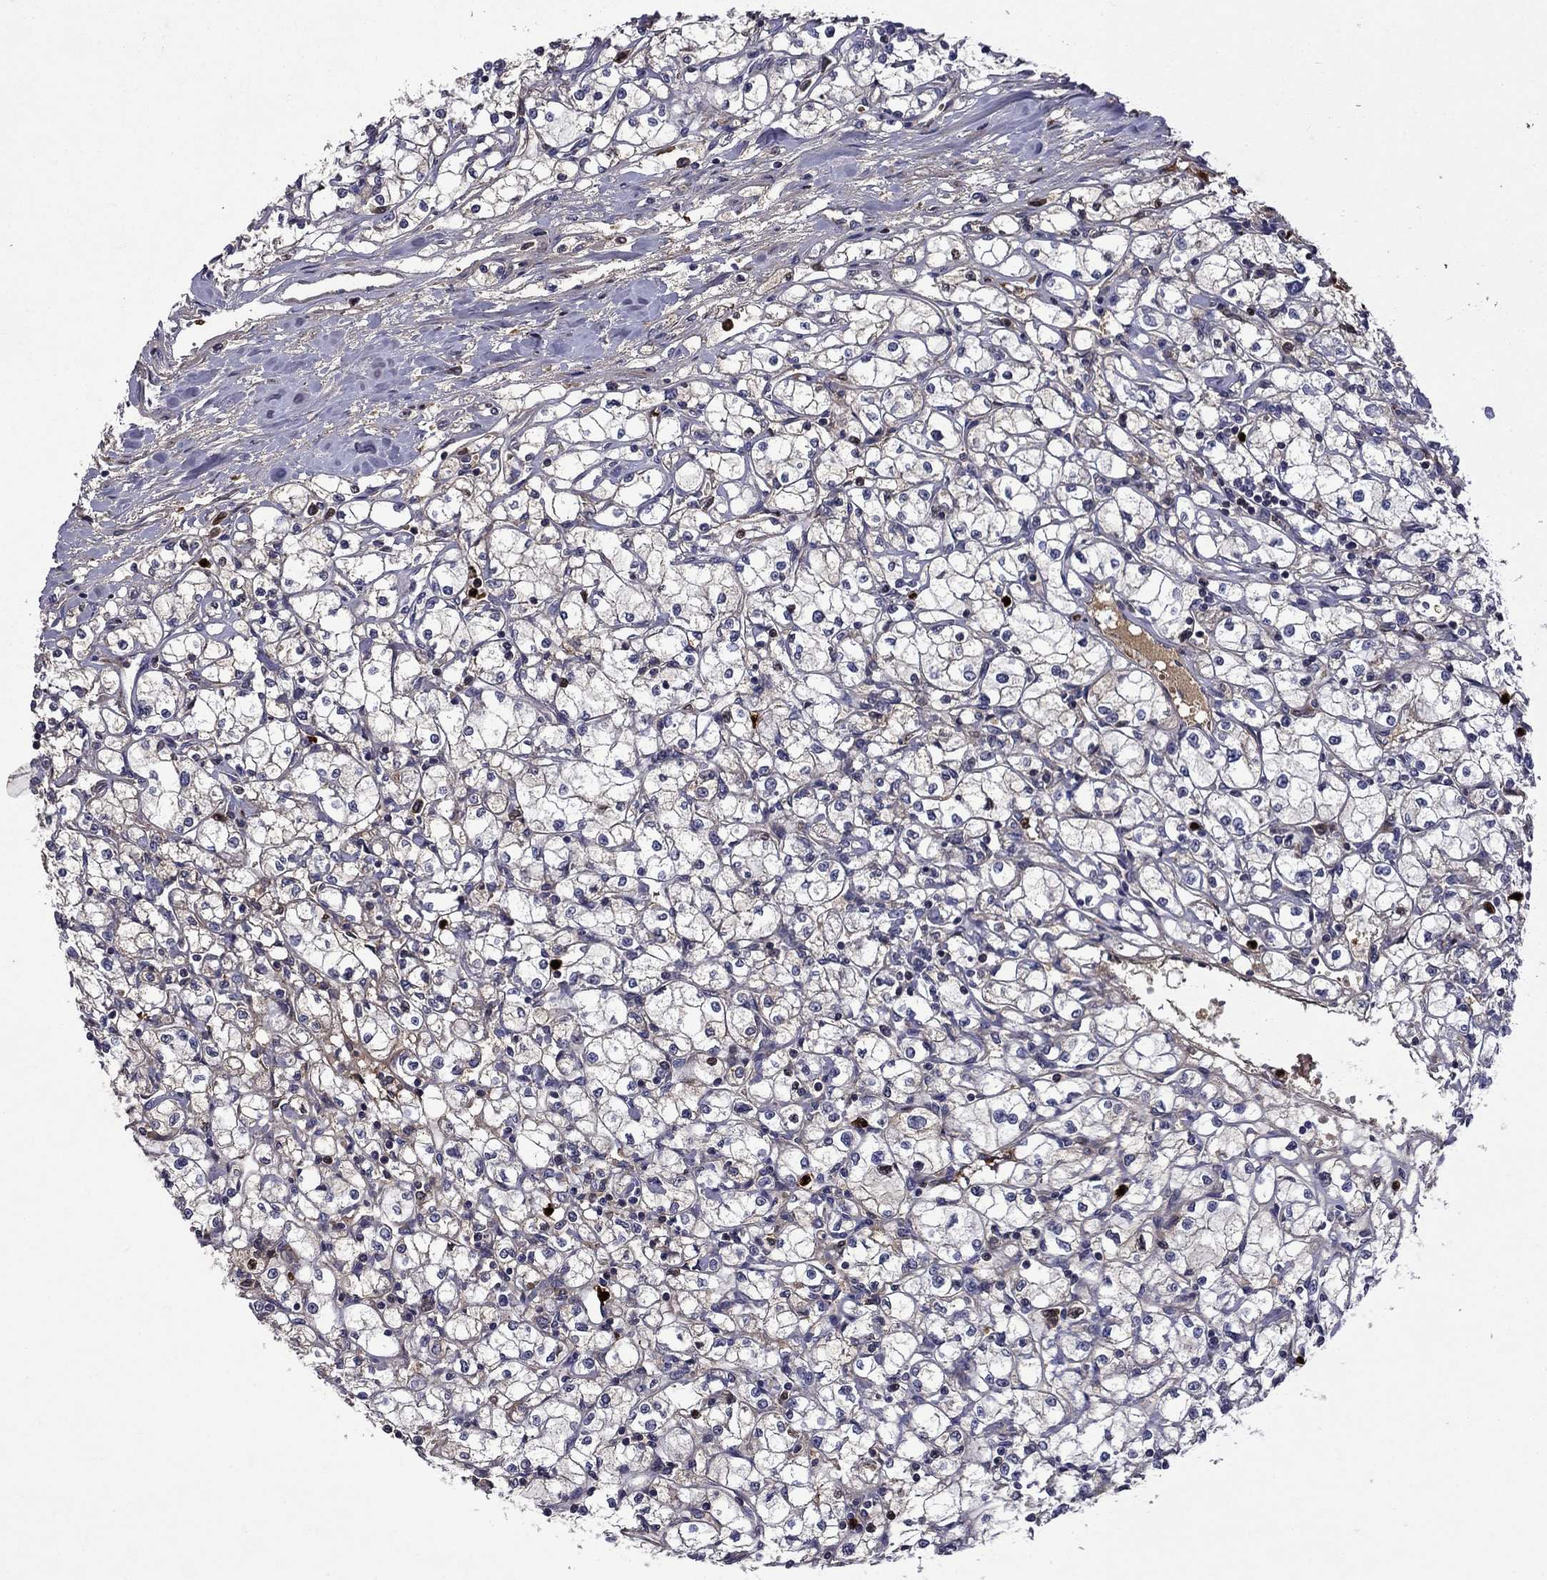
{"staining": {"intensity": "negative", "quantity": "none", "location": "none"}, "tissue": "renal cancer", "cell_type": "Tumor cells", "image_type": "cancer", "snomed": [{"axis": "morphology", "description": "Adenocarcinoma, NOS"}, {"axis": "topography", "description": "Kidney"}], "caption": "Micrograph shows no protein expression in tumor cells of renal cancer (adenocarcinoma) tissue.", "gene": "SATB1", "patient": {"sex": "male", "age": 67}}